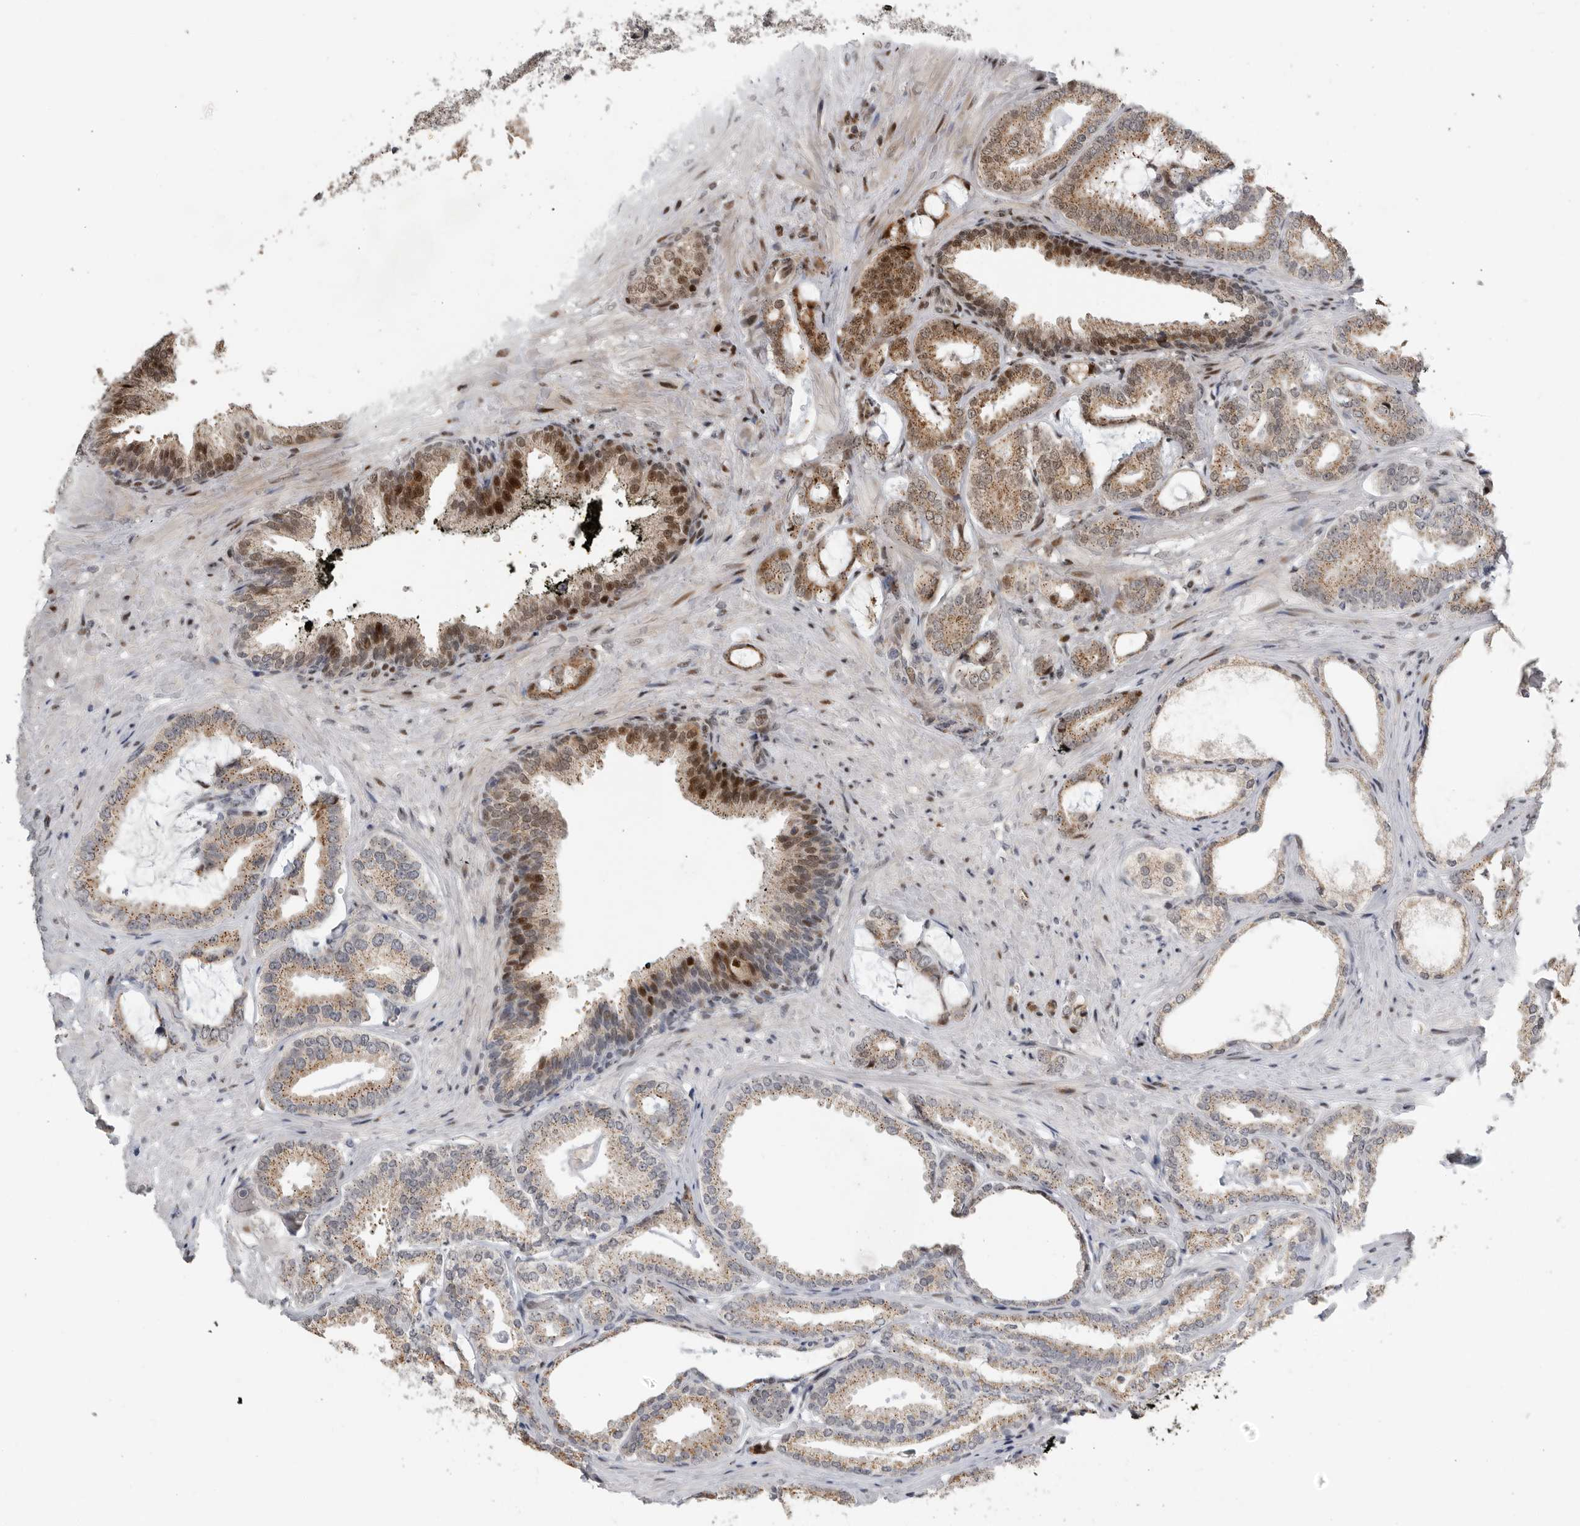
{"staining": {"intensity": "moderate", "quantity": ">75%", "location": "cytoplasmic/membranous"}, "tissue": "prostate cancer", "cell_type": "Tumor cells", "image_type": "cancer", "snomed": [{"axis": "morphology", "description": "Adenocarcinoma, Low grade"}, {"axis": "topography", "description": "Prostate"}], "caption": "Moderate cytoplasmic/membranous protein expression is seen in approximately >75% of tumor cells in prostate cancer (low-grade adenocarcinoma). The staining was performed using DAB to visualize the protein expression in brown, while the nuclei were stained in blue with hematoxylin (Magnification: 20x).", "gene": "PCMTD1", "patient": {"sex": "male", "age": 71}}